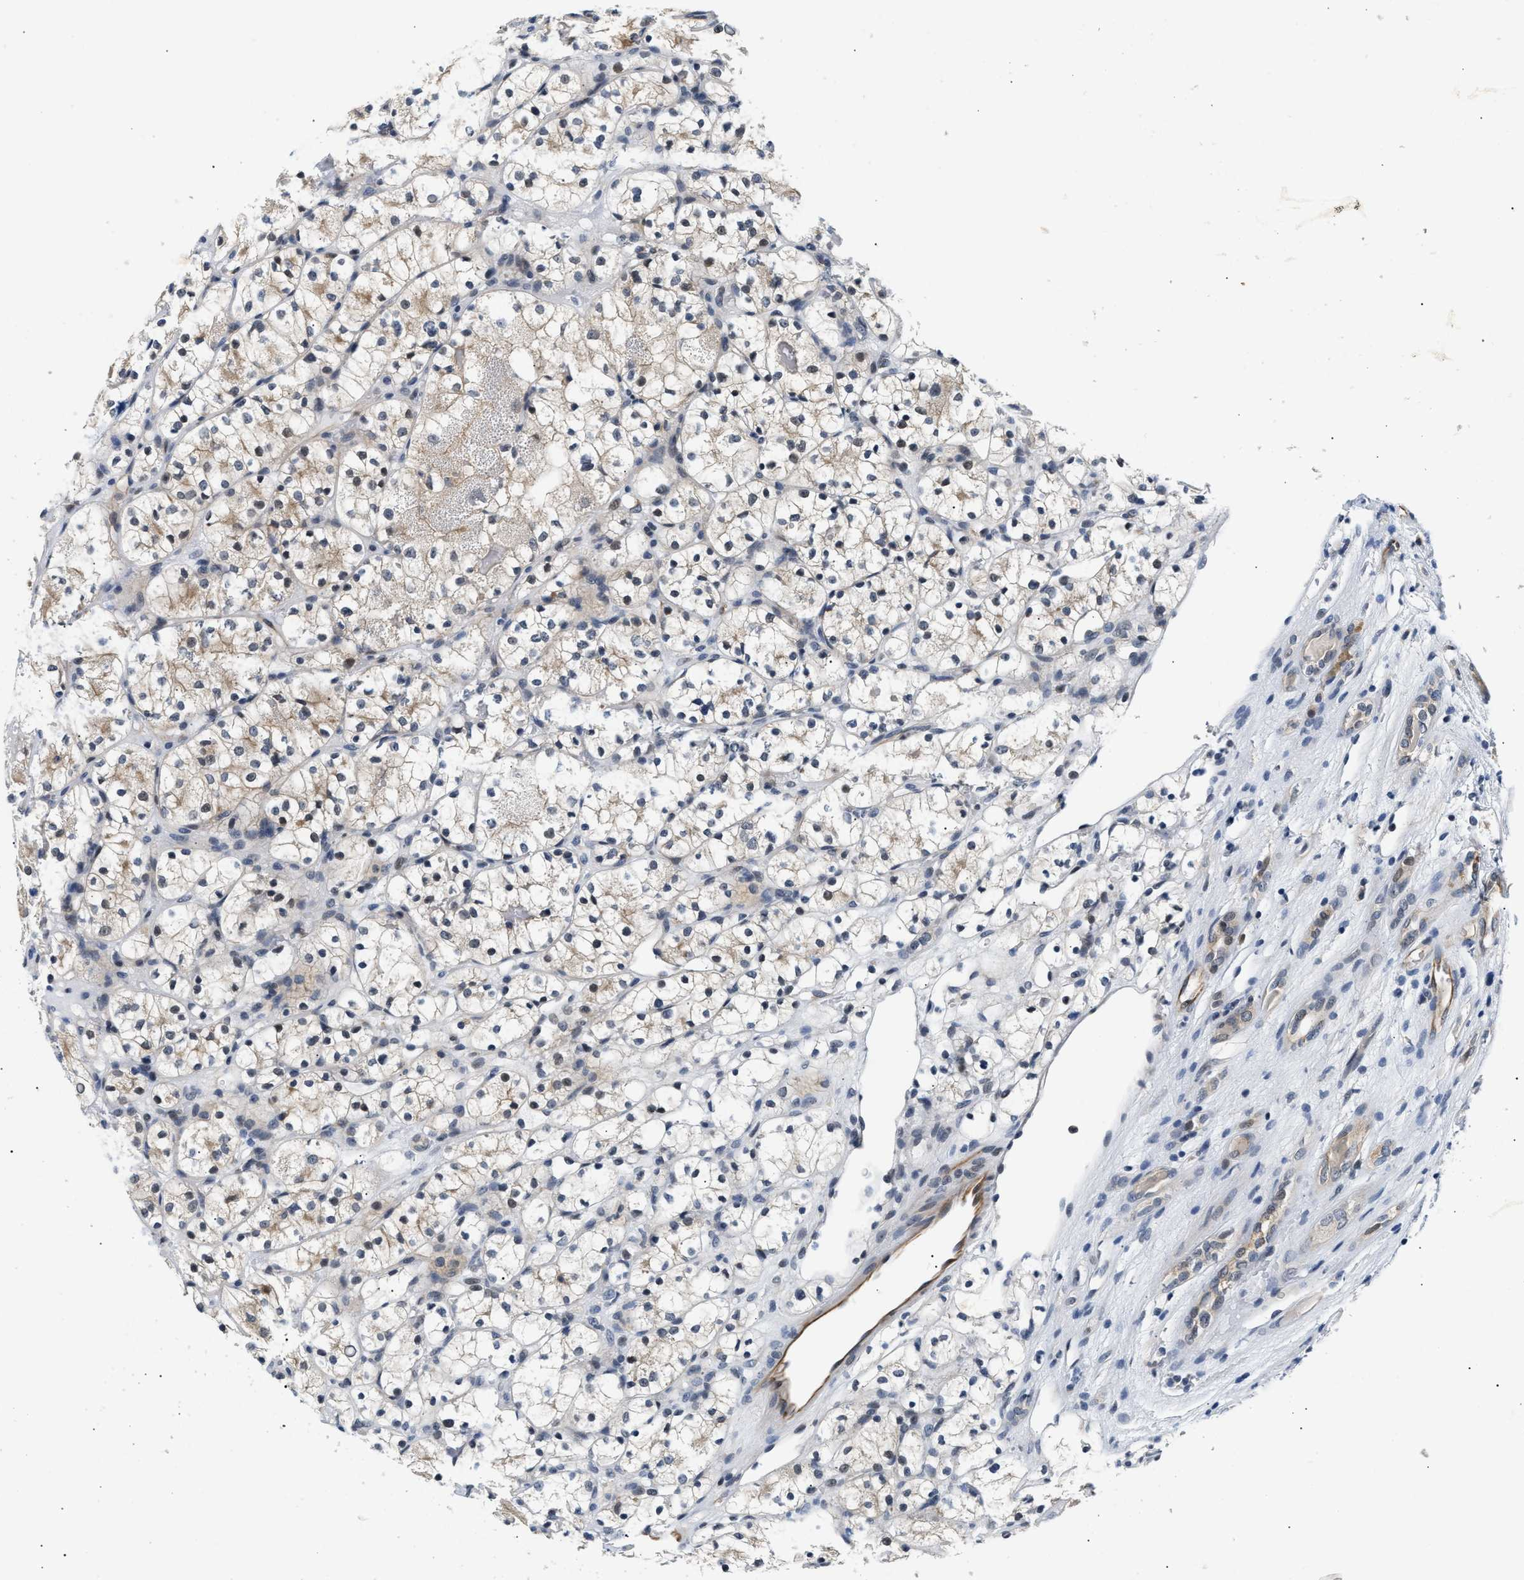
{"staining": {"intensity": "weak", "quantity": ">75%", "location": "cytoplasmic/membranous,nuclear"}, "tissue": "renal cancer", "cell_type": "Tumor cells", "image_type": "cancer", "snomed": [{"axis": "morphology", "description": "Adenocarcinoma, NOS"}, {"axis": "topography", "description": "Kidney"}], "caption": "Tumor cells reveal weak cytoplasmic/membranous and nuclear positivity in about >75% of cells in adenocarcinoma (renal). Using DAB (3,3'-diaminobenzidine) (brown) and hematoxylin (blue) stains, captured at high magnification using brightfield microscopy.", "gene": "PPM1H", "patient": {"sex": "female", "age": 60}}